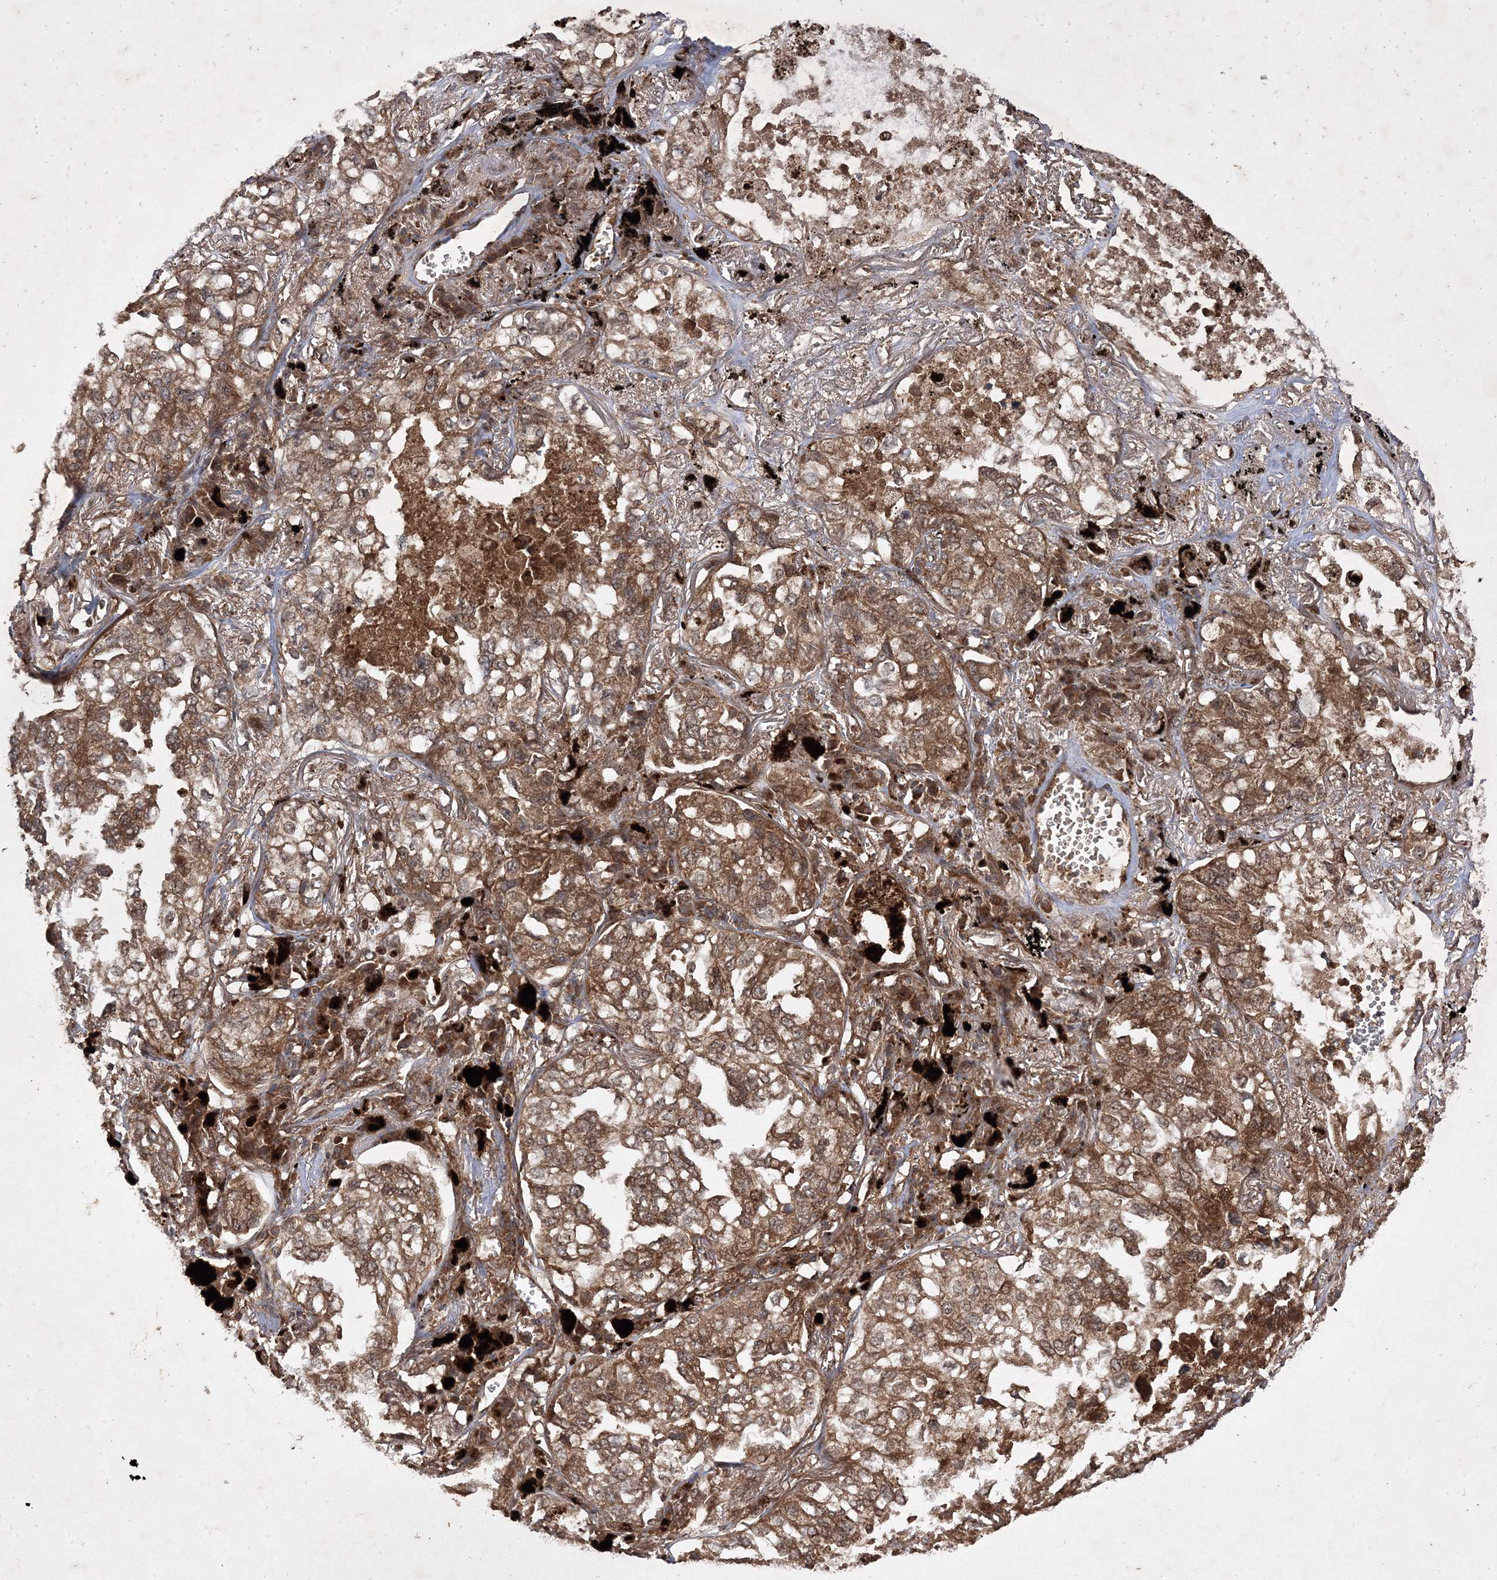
{"staining": {"intensity": "moderate", "quantity": ">75%", "location": "cytoplasmic/membranous"}, "tissue": "lung cancer", "cell_type": "Tumor cells", "image_type": "cancer", "snomed": [{"axis": "morphology", "description": "Adenocarcinoma, NOS"}, {"axis": "topography", "description": "Lung"}], "caption": "The micrograph displays a brown stain indicating the presence of a protein in the cytoplasmic/membranous of tumor cells in lung cancer (adenocarcinoma). (DAB (3,3'-diaminobenzidine) IHC with brightfield microscopy, high magnification).", "gene": "DNAJC13", "patient": {"sex": "male", "age": 65}}